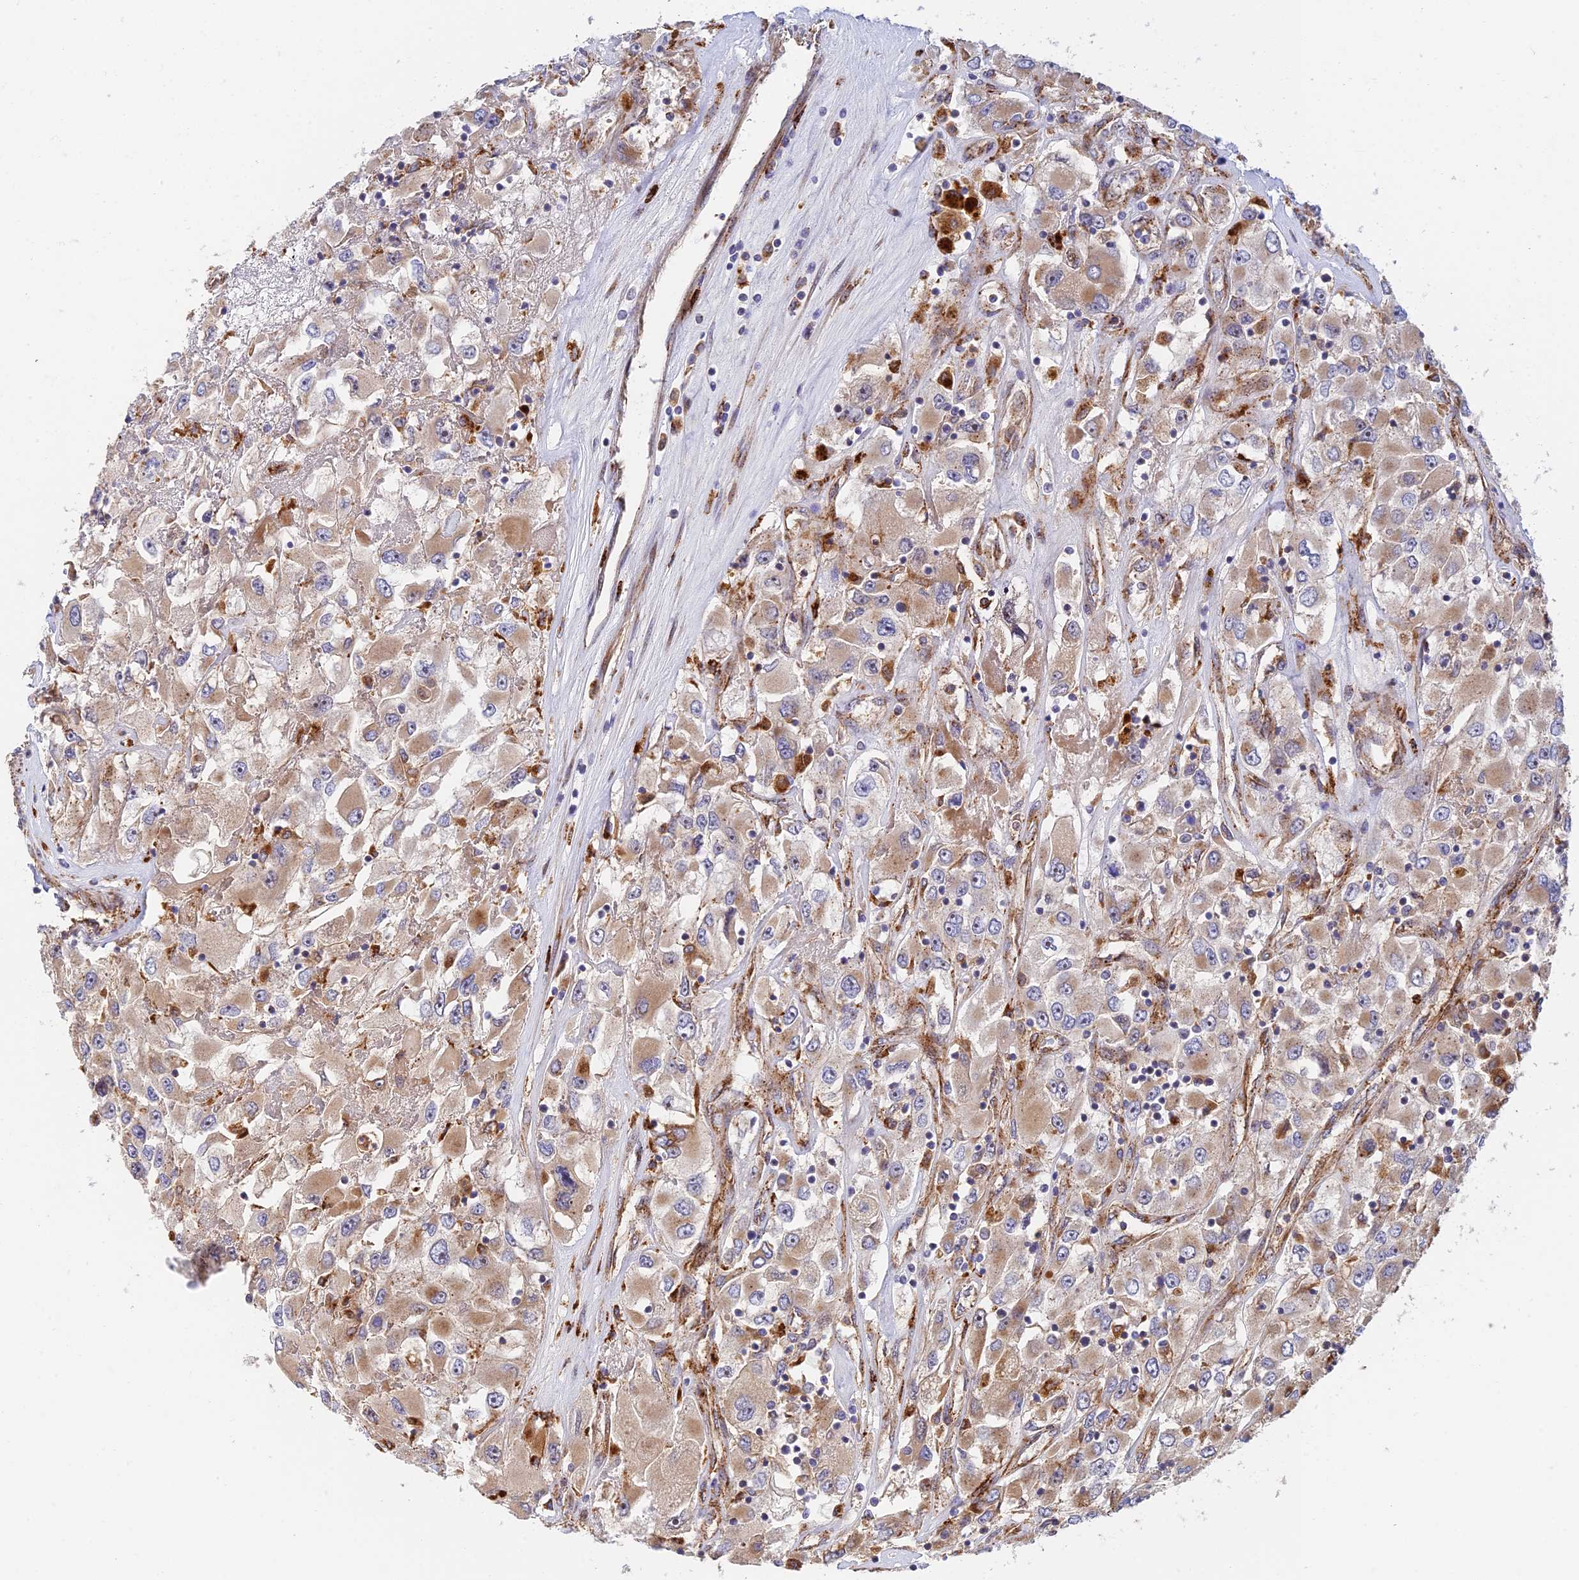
{"staining": {"intensity": "weak", "quantity": ">75%", "location": "cytoplasmic/membranous"}, "tissue": "renal cancer", "cell_type": "Tumor cells", "image_type": "cancer", "snomed": [{"axis": "morphology", "description": "Adenocarcinoma, NOS"}, {"axis": "topography", "description": "Kidney"}], "caption": "Immunohistochemistry (IHC) photomicrograph of neoplastic tissue: human adenocarcinoma (renal) stained using immunohistochemistry reveals low levels of weak protein expression localized specifically in the cytoplasmic/membranous of tumor cells, appearing as a cytoplasmic/membranous brown color.", "gene": "PPP2R3C", "patient": {"sex": "female", "age": 52}}